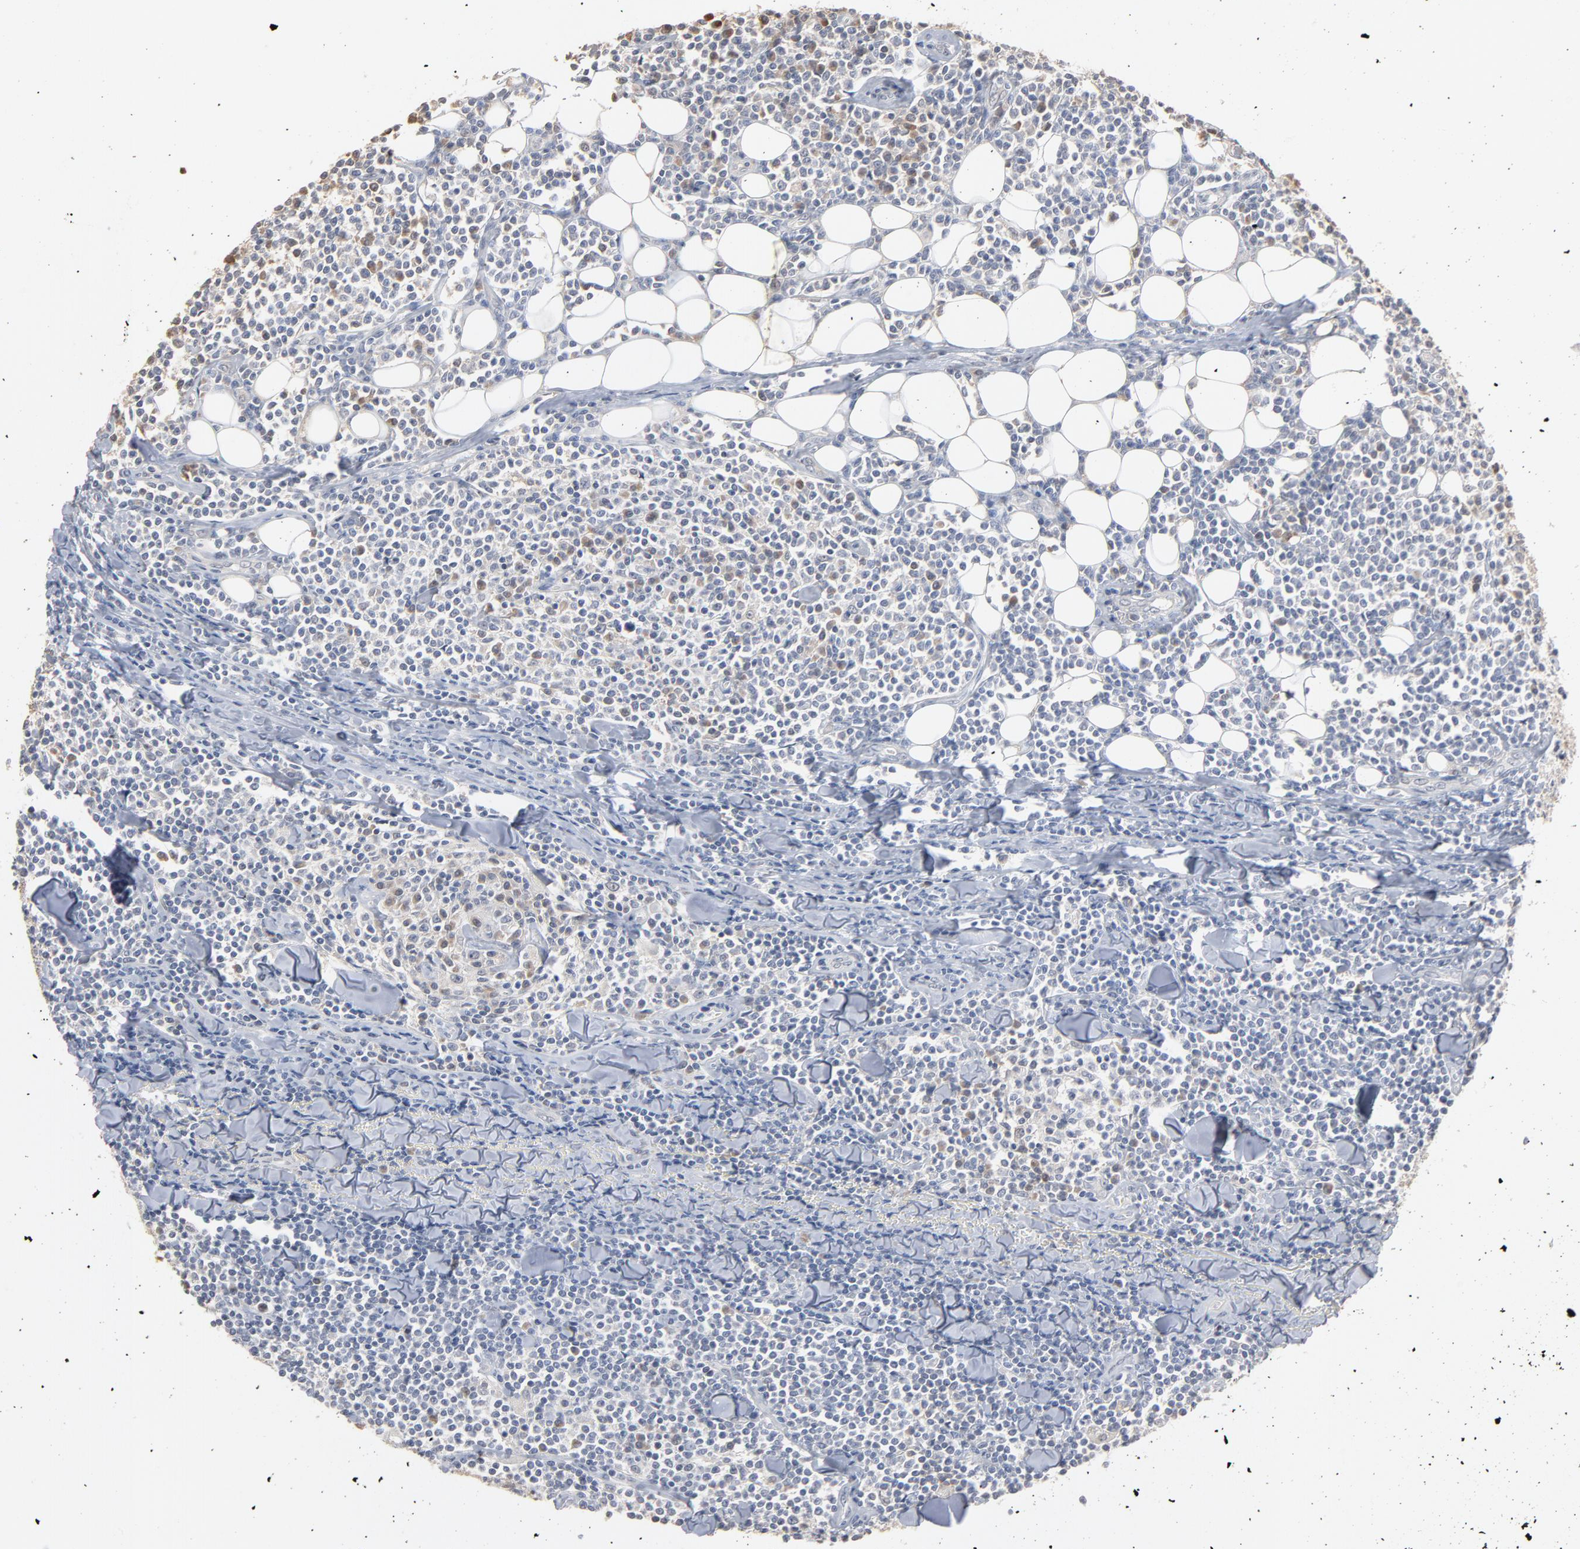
{"staining": {"intensity": "weak", "quantity": "25%-75%", "location": "cytoplasmic/membranous"}, "tissue": "lymphoma", "cell_type": "Tumor cells", "image_type": "cancer", "snomed": [{"axis": "morphology", "description": "Malignant lymphoma, non-Hodgkin's type, Low grade"}, {"axis": "topography", "description": "Soft tissue"}], "caption": "IHC staining of malignant lymphoma, non-Hodgkin's type (low-grade), which exhibits low levels of weak cytoplasmic/membranous positivity in about 25%-75% of tumor cells indicating weak cytoplasmic/membranous protein positivity. The staining was performed using DAB (3,3'-diaminobenzidine) (brown) for protein detection and nuclei were counterstained in hematoxylin (blue).", "gene": "EPCAM", "patient": {"sex": "male", "age": 92}}